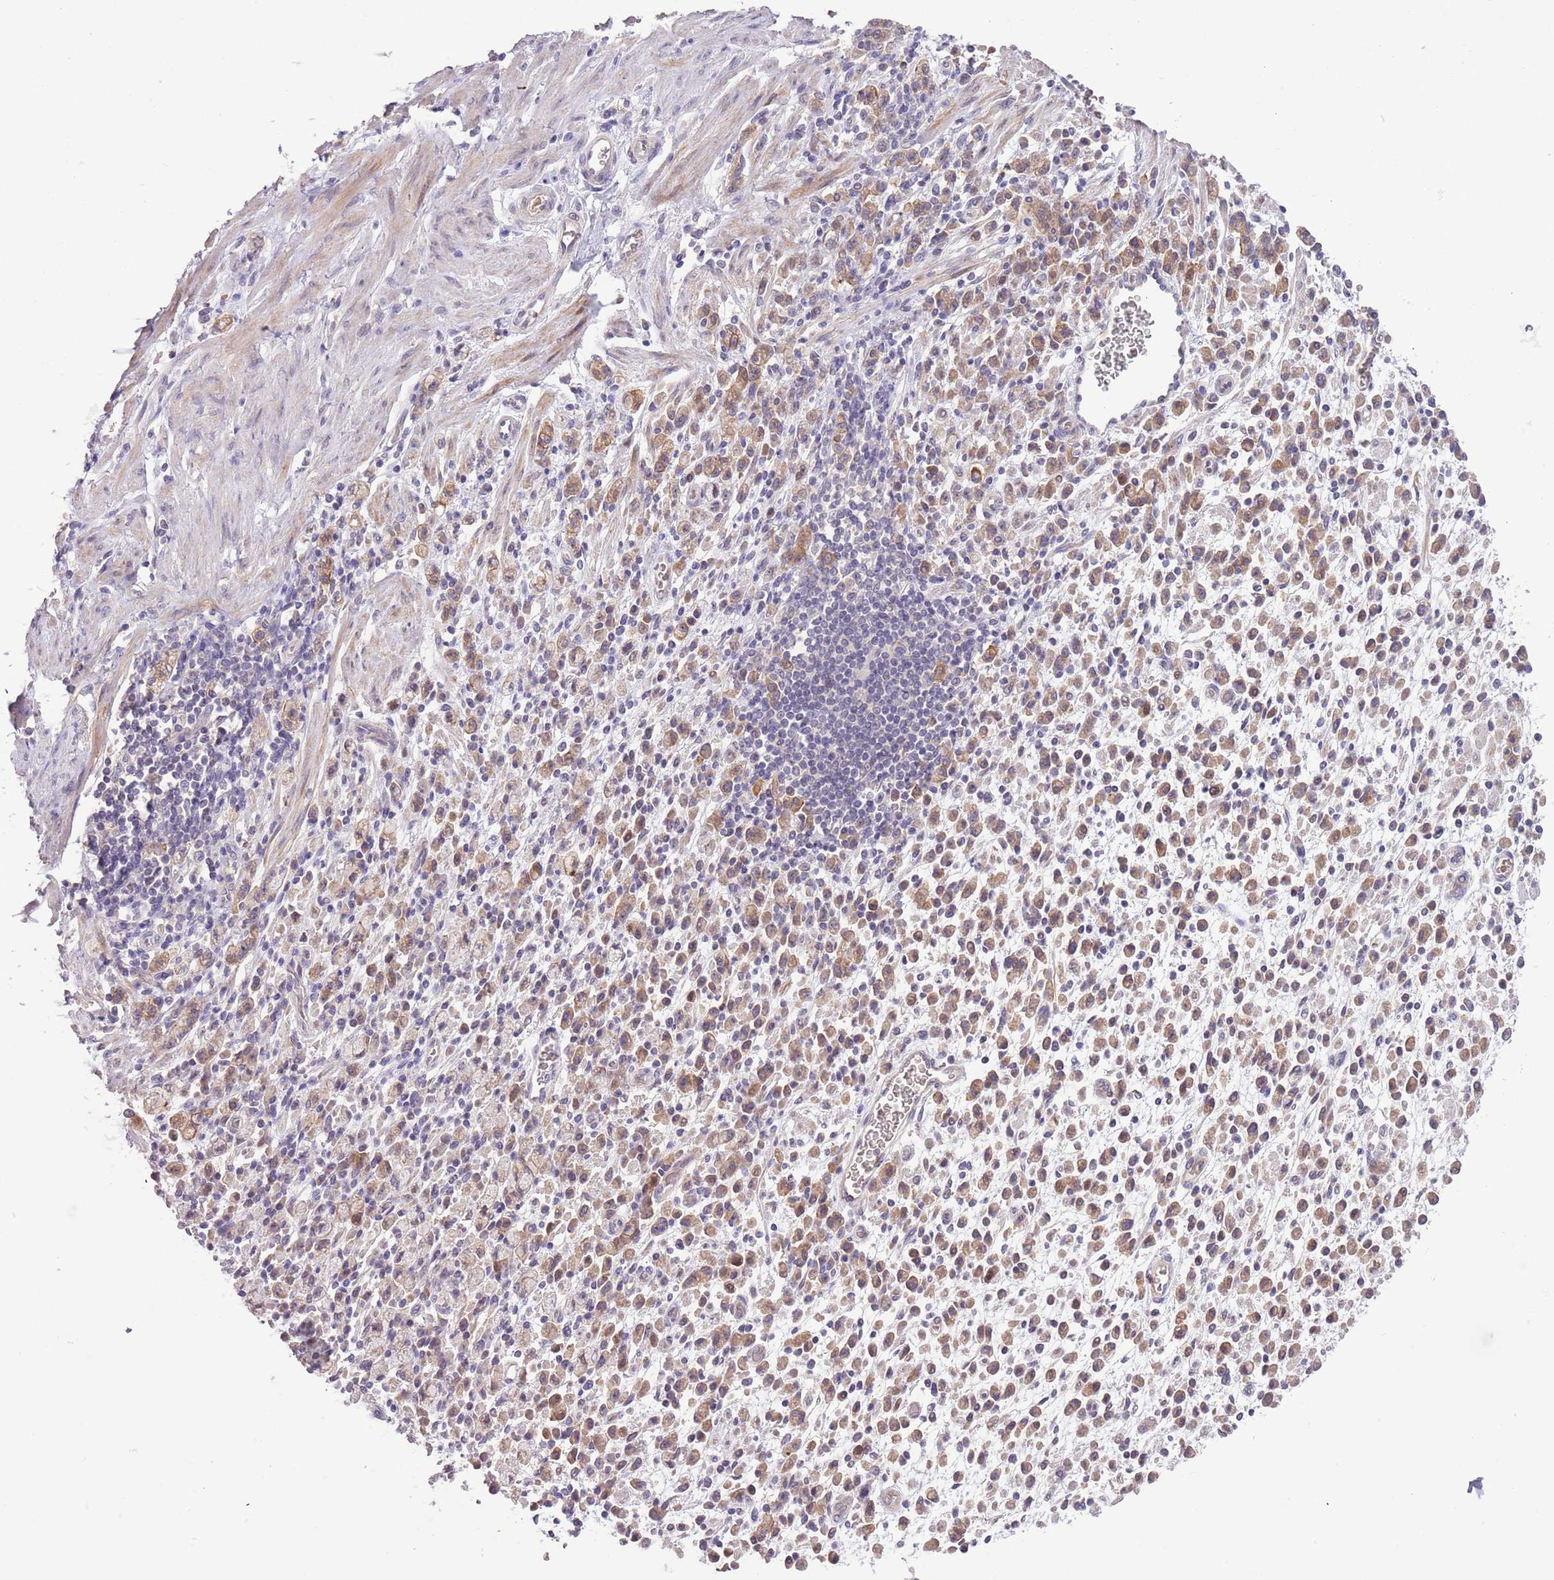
{"staining": {"intensity": "moderate", "quantity": ">75%", "location": "cytoplasmic/membranous"}, "tissue": "stomach cancer", "cell_type": "Tumor cells", "image_type": "cancer", "snomed": [{"axis": "morphology", "description": "Adenocarcinoma, NOS"}, {"axis": "topography", "description": "Stomach"}], "caption": "Immunohistochemistry (IHC) image of human stomach adenocarcinoma stained for a protein (brown), which shows medium levels of moderate cytoplasmic/membranous positivity in about >75% of tumor cells.", "gene": "SHROOM3", "patient": {"sex": "male", "age": 77}}